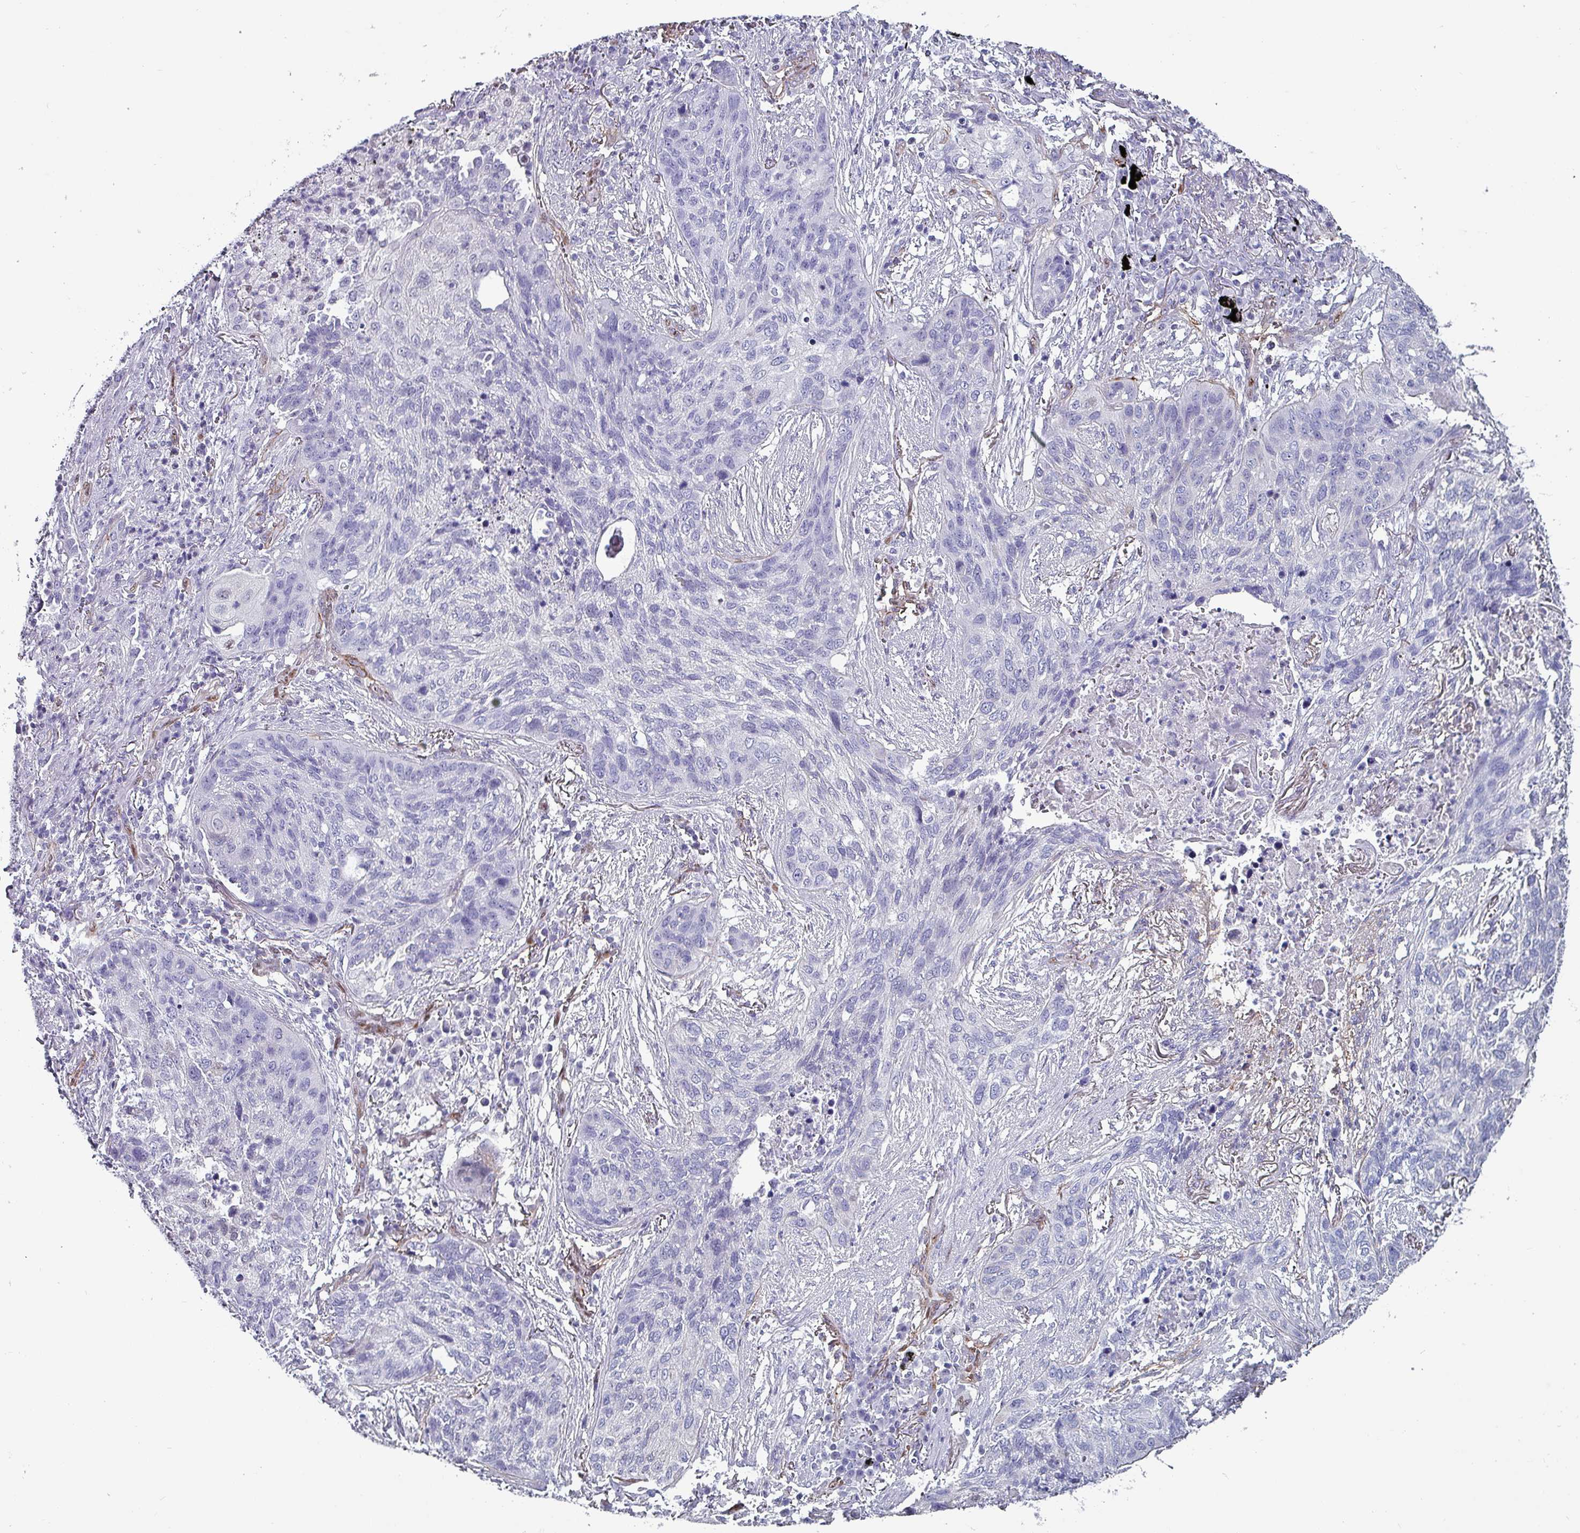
{"staining": {"intensity": "negative", "quantity": "none", "location": "none"}, "tissue": "lung cancer", "cell_type": "Tumor cells", "image_type": "cancer", "snomed": [{"axis": "morphology", "description": "Squamous cell carcinoma, NOS"}, {"axis": "topography", "description": "Lung"}], "caption": "Human squamous cell carcinoma (lung) stained for a protein using IHC reveals no expression in tumor cells.", "gene": "ZNF816-ZNF321P", "patient": {"sex": "female", "age": 63}}